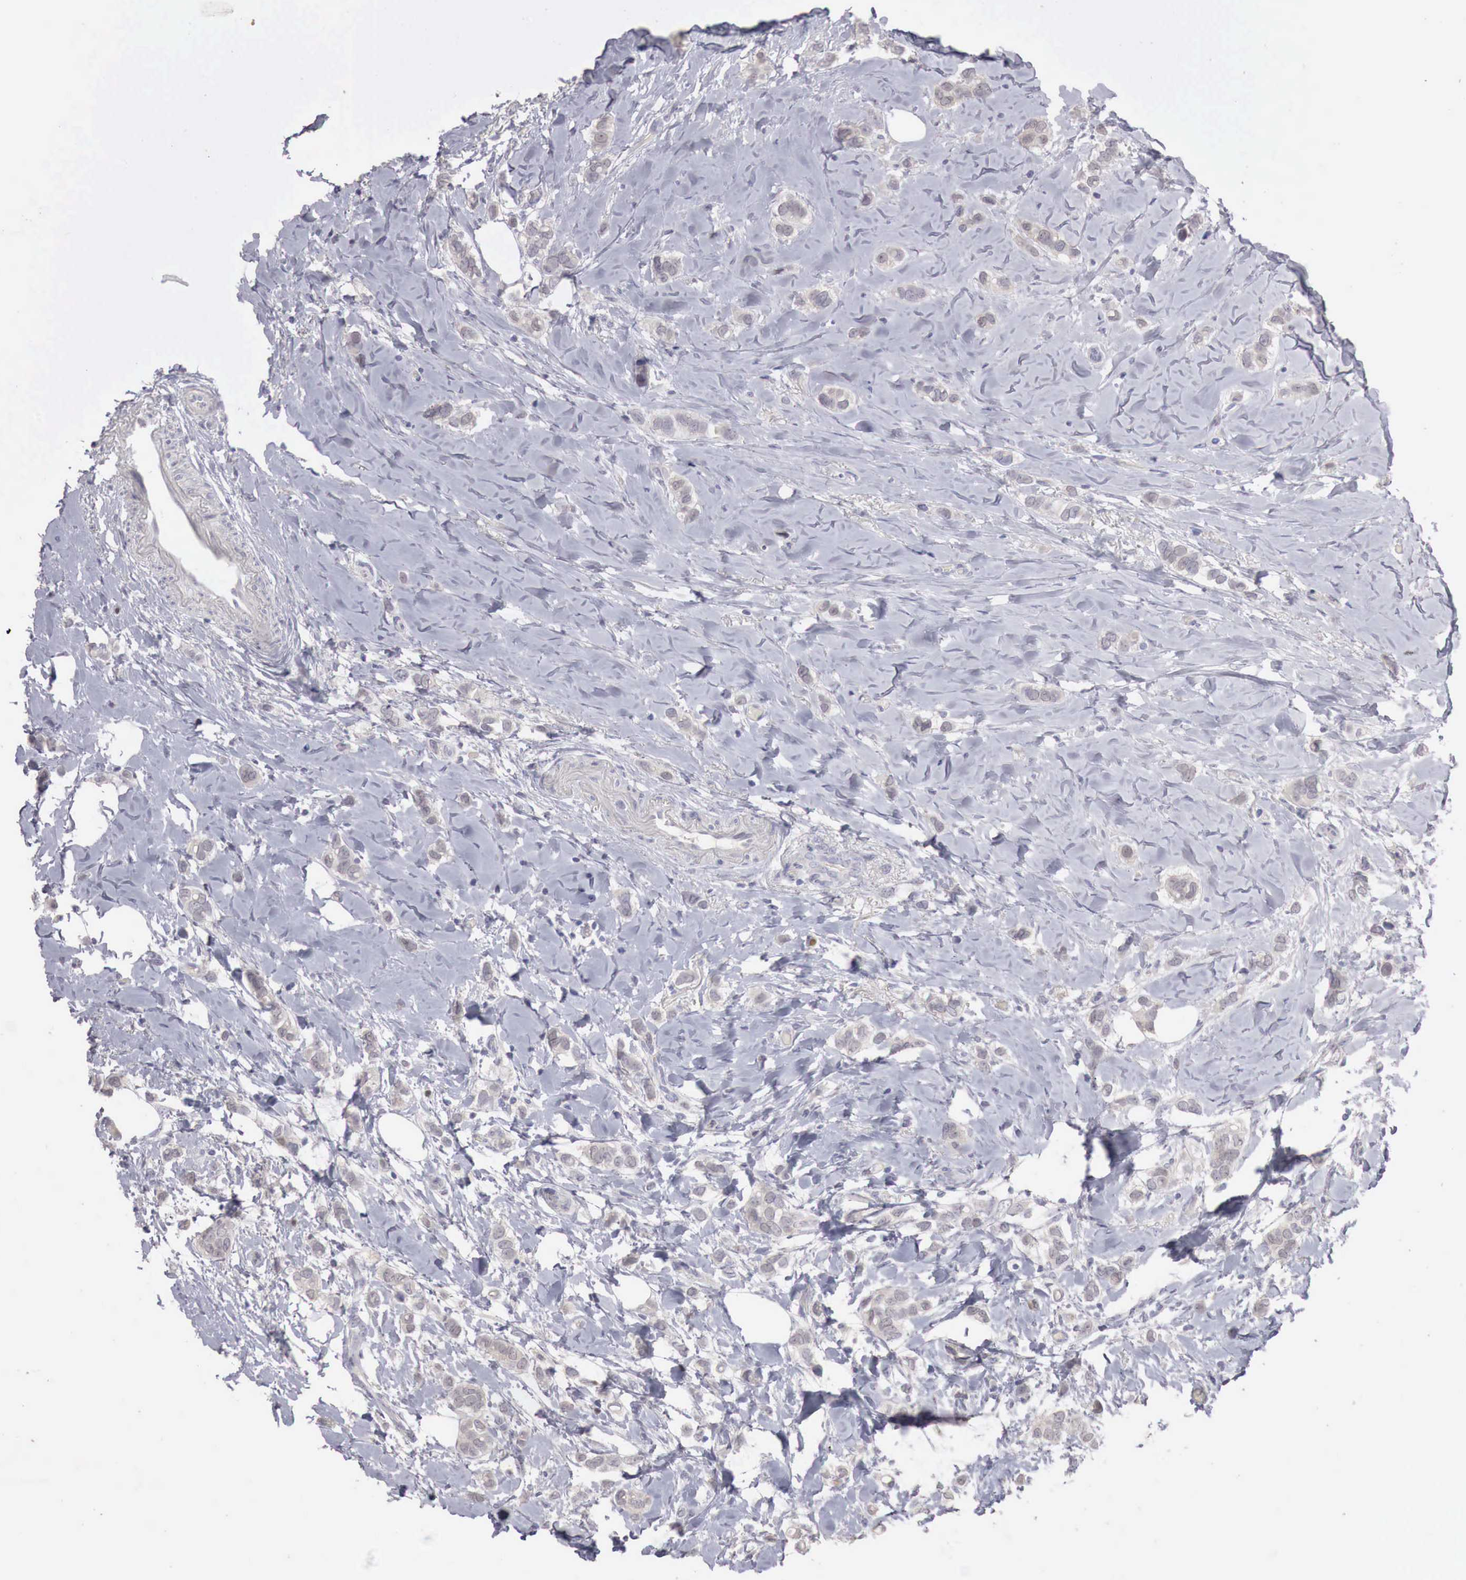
{"staining": {"intensity": "weak", "quantity": "25%-75%", "location": "cytoplasmic/membranous"}, "tissue": "breast cancer", "cell_type": "Tumor cells", "image_type": "cancer", "snomed": [{"axis": "morphology", "description": "Duct carcinoma"}, {"axis": "topography", "description": "Breast"}], "caption": "Invasive ductal carcinoma (breast) stained with a brown dye reveals weak cytoplasmic/membranous positive expression in about 25%-75% of tumor cells.", "gene": "GATA1", "patient": {"sex": "female", "age": 72}}